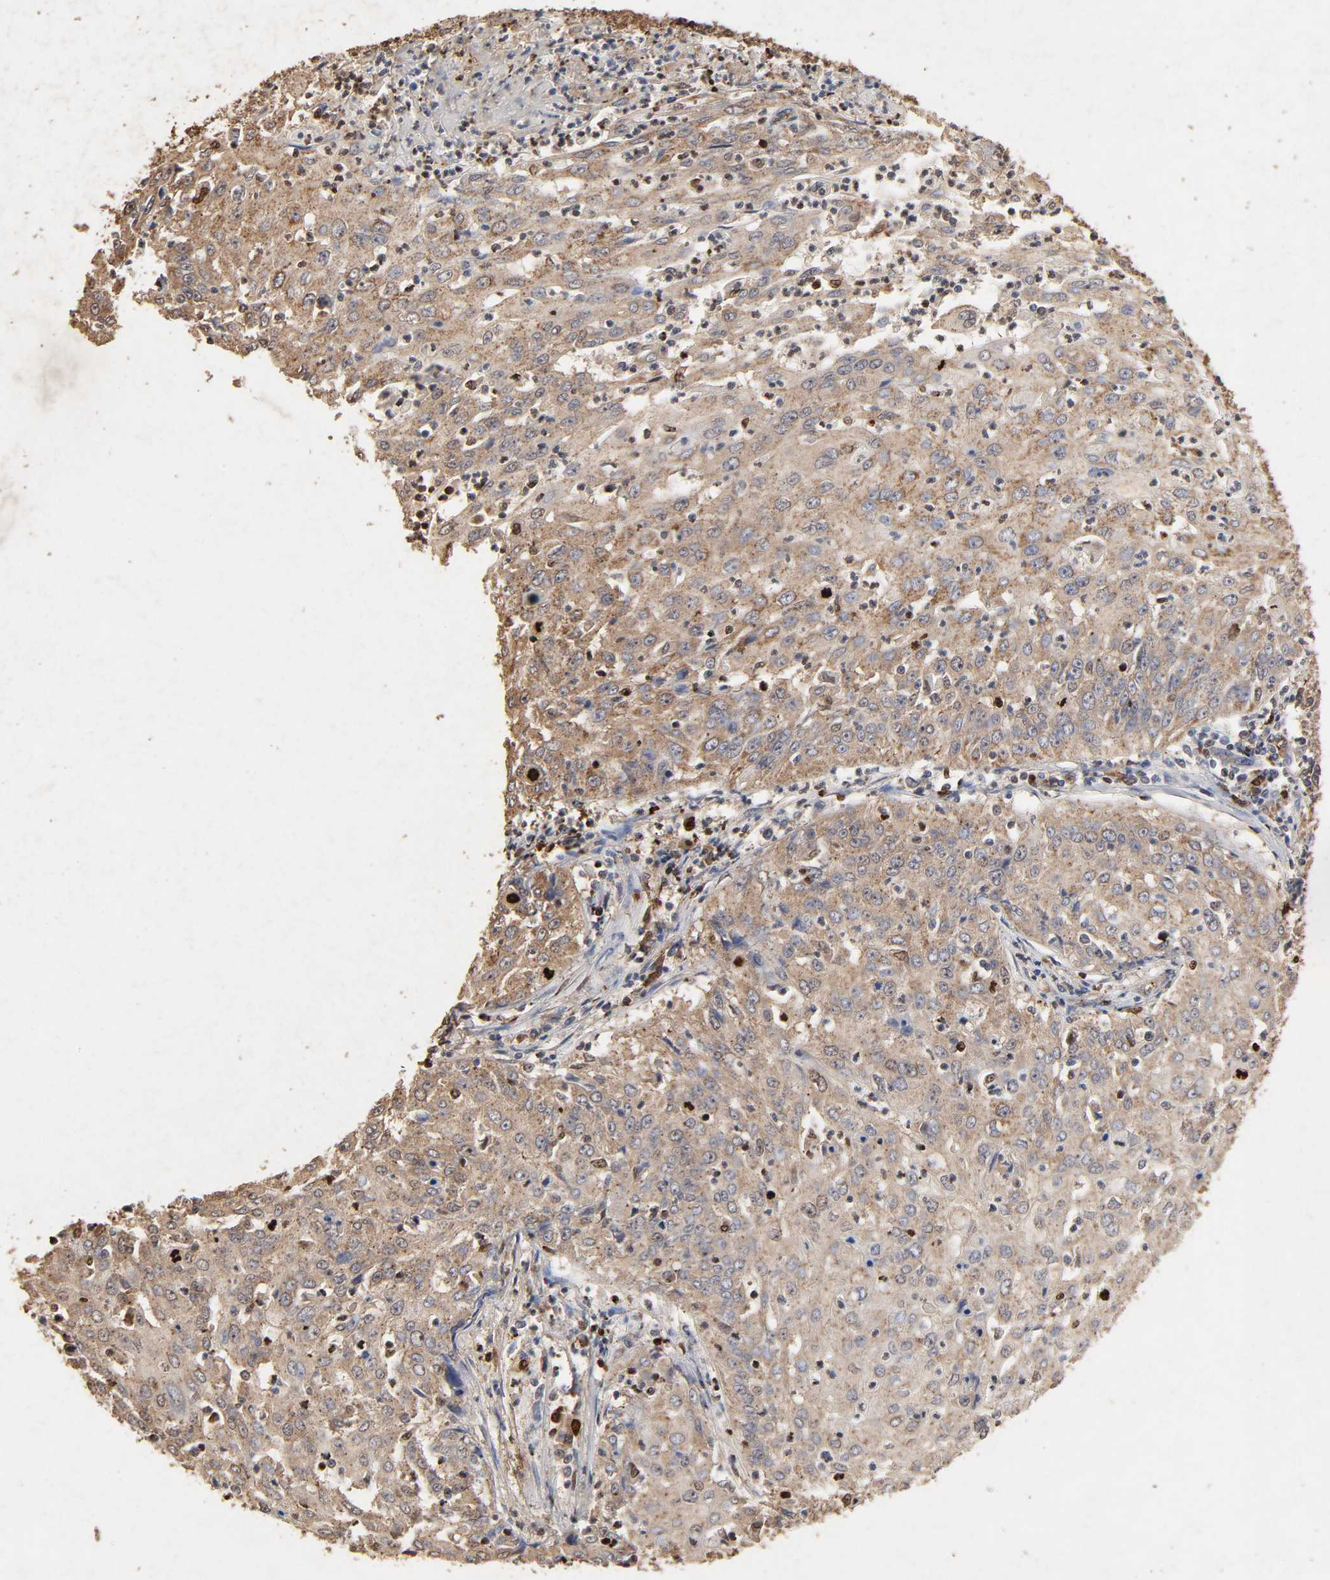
{"staining": {"intensity": "moderate", "quantity": ">75%", "location": "cytoplasmic/membranous"}, "tissue": "cervical cancer", "cell_type": "Tumor cells", "image_type": "cancer", "snomed": [{"axis": "morphology", "description": "Squamous cell carcinoma, NOS"}, {"axis": "topography", "description": "Cervix"}], "caption": "High-power microscopy captured an IHC image of cervical cancer, revealing moderate cytoplasmic/membranous staining in approximately >75% of tumor cells.", "gene": "CYCS", "patient": {"sex": "female", "age": 39}}